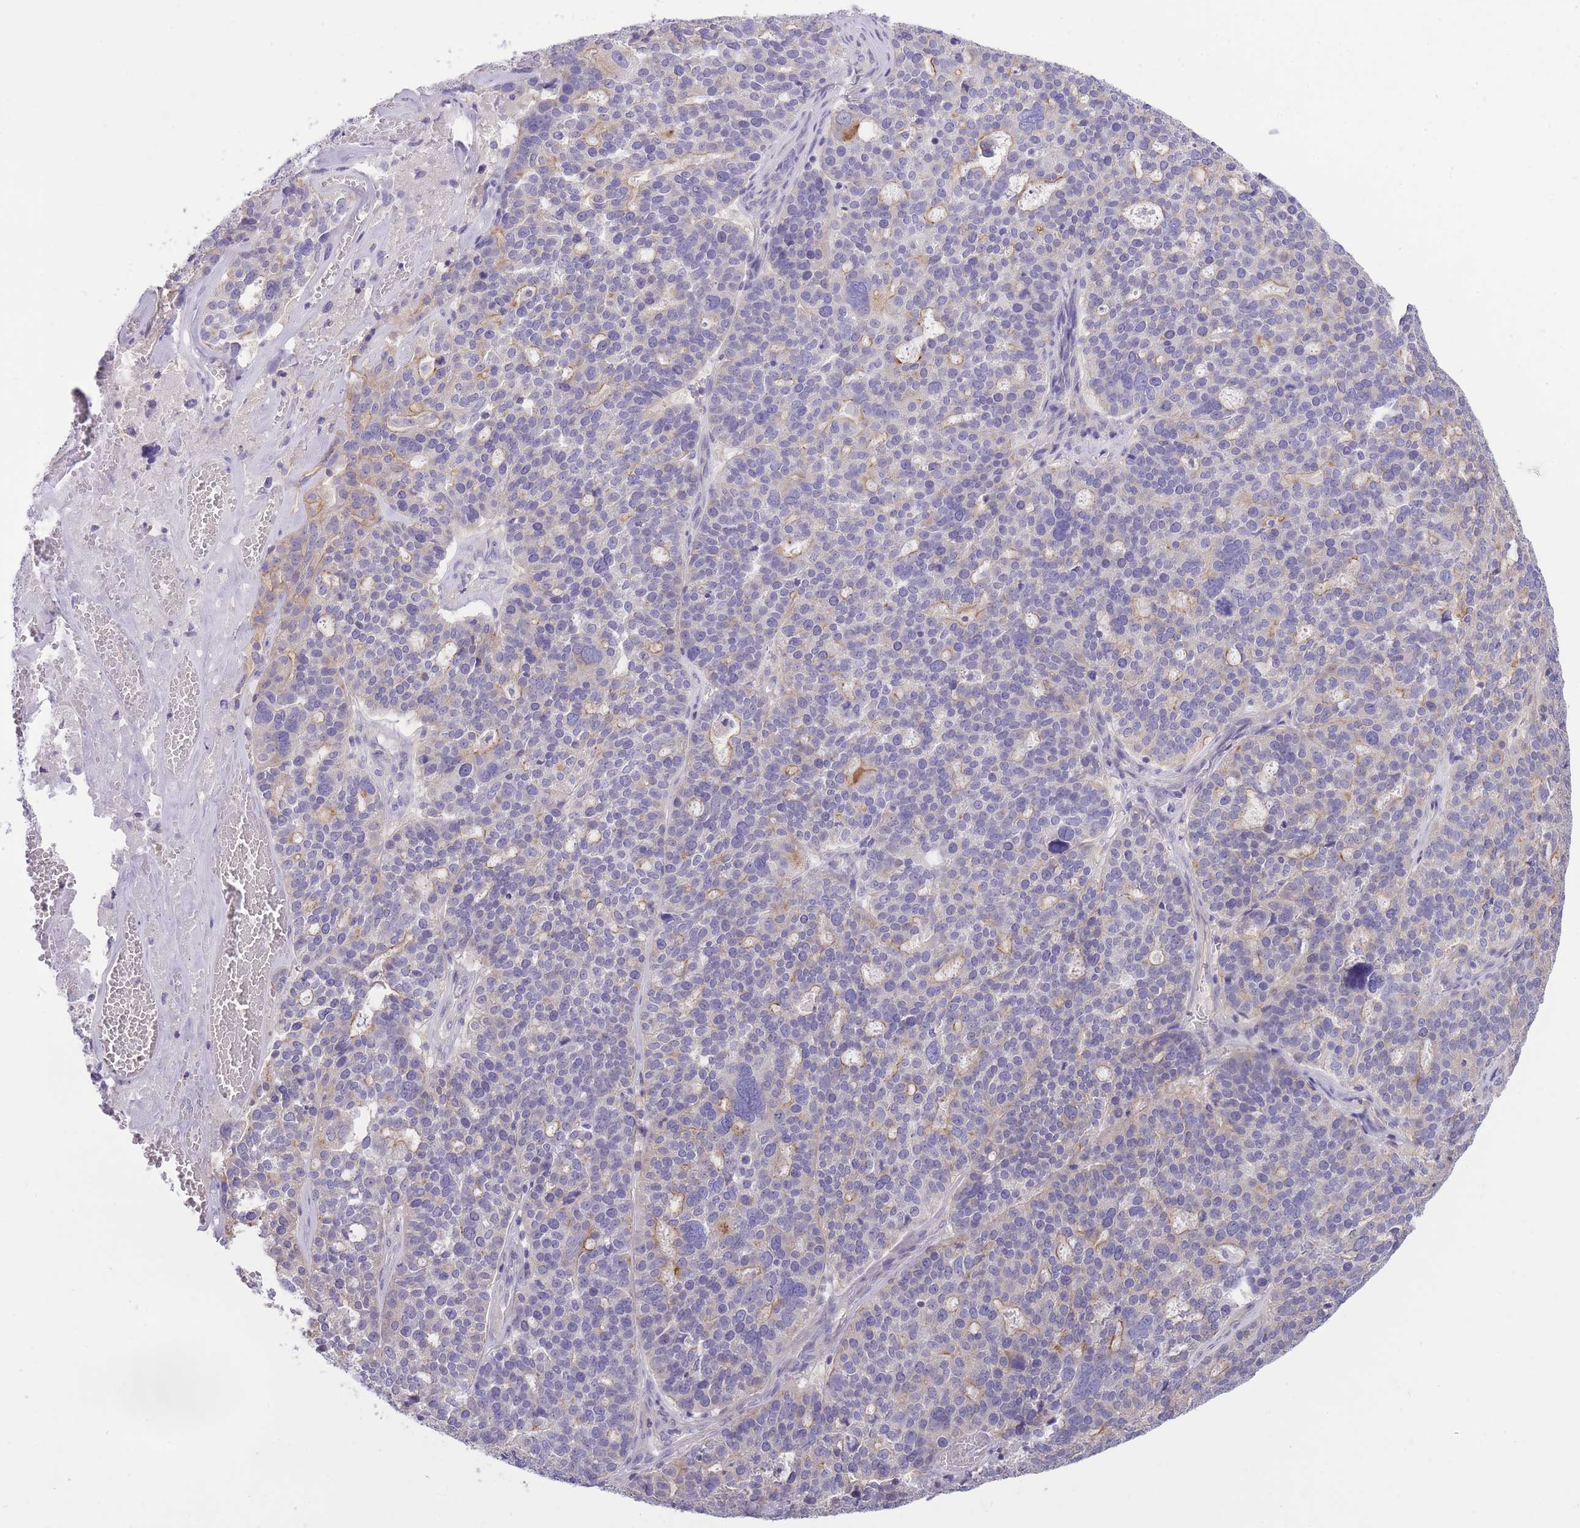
{"staining": {"intensity": "weak", "quantity": "<25%", "location": "cytoplasmic/membranous"}, "tissue": "ovarian cancer", "cell_type": "Tumor cells", "image_type": "cancer", "snomed": [{"axis": "morphology", "description": "Cystadenocarcinoma, serous, NOS"}, {"axis": "topography", "description": "Ovary"}], "caption": "Immunohistochemistry image of neoplastic tissue: ovarian cancer (serous cystadenocarcinoma) stained with DAB (3,3'-diaminobenzidine) demonstrates no significant protein staining in tumor cells.", "gene": "OR11H12", "patient": {"sex": "female", "age": 59}}